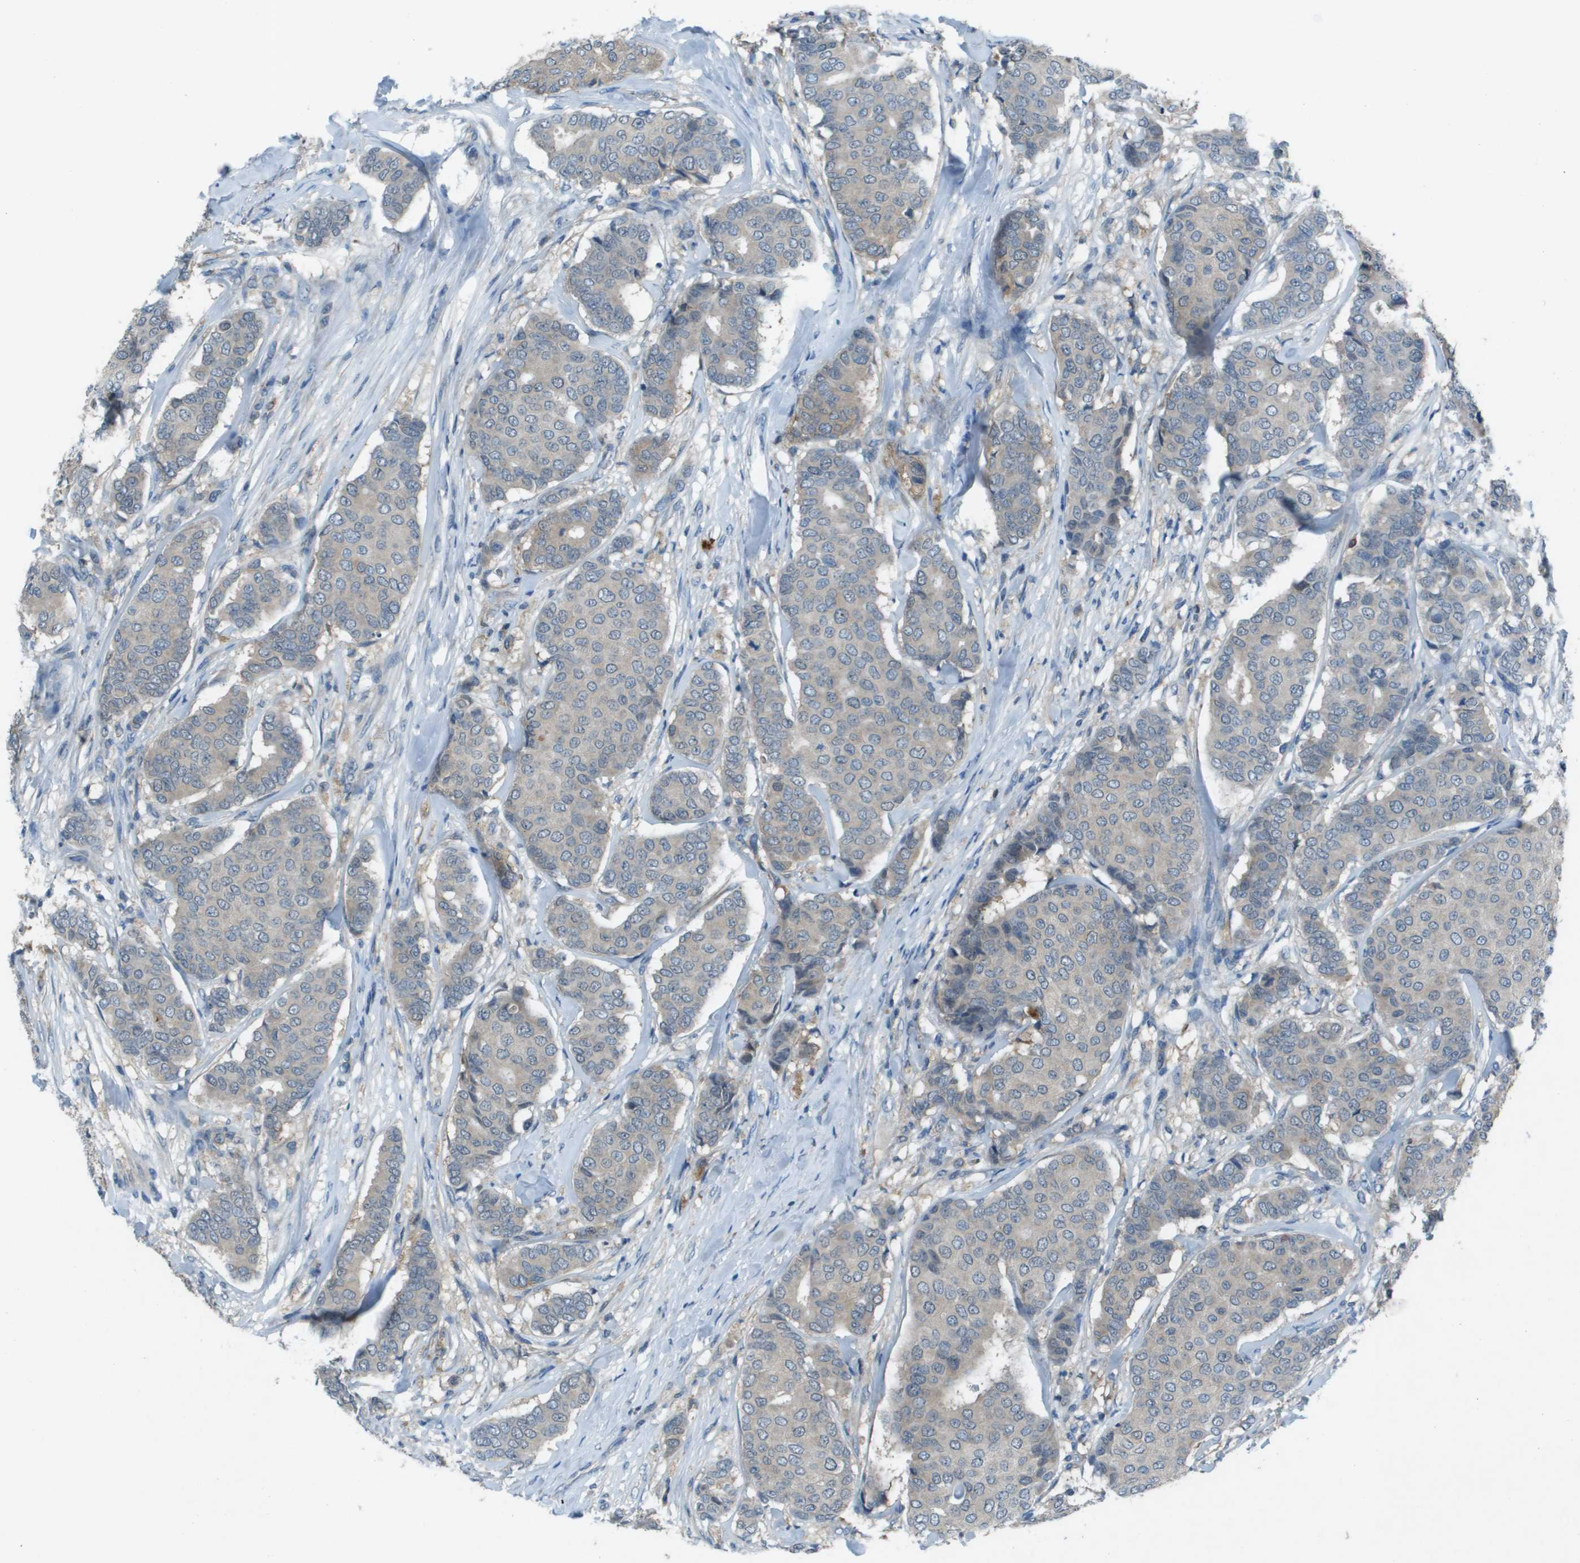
{"staining": {"intensity": "weak", "quantity": "<25%", "location": "cytoplasmic/membranous"}, "tissue": "breast cancer", "cell_type": "Tumor cells", "image_type": "cancer", "snomed": [{"axis": "morphology", "description": "Duct carcinoma"}, {"axis": "topography", "description": "Breast"}], "caption": "The IHC photomicrograph has no significant expression in tumor cells of breast cancer tissue. (DAB immunohistochemistry (IHC) with hematoxylin counter stain).", "gene": "CAMK4", "patient": {"sex": "female", "age": 75}}